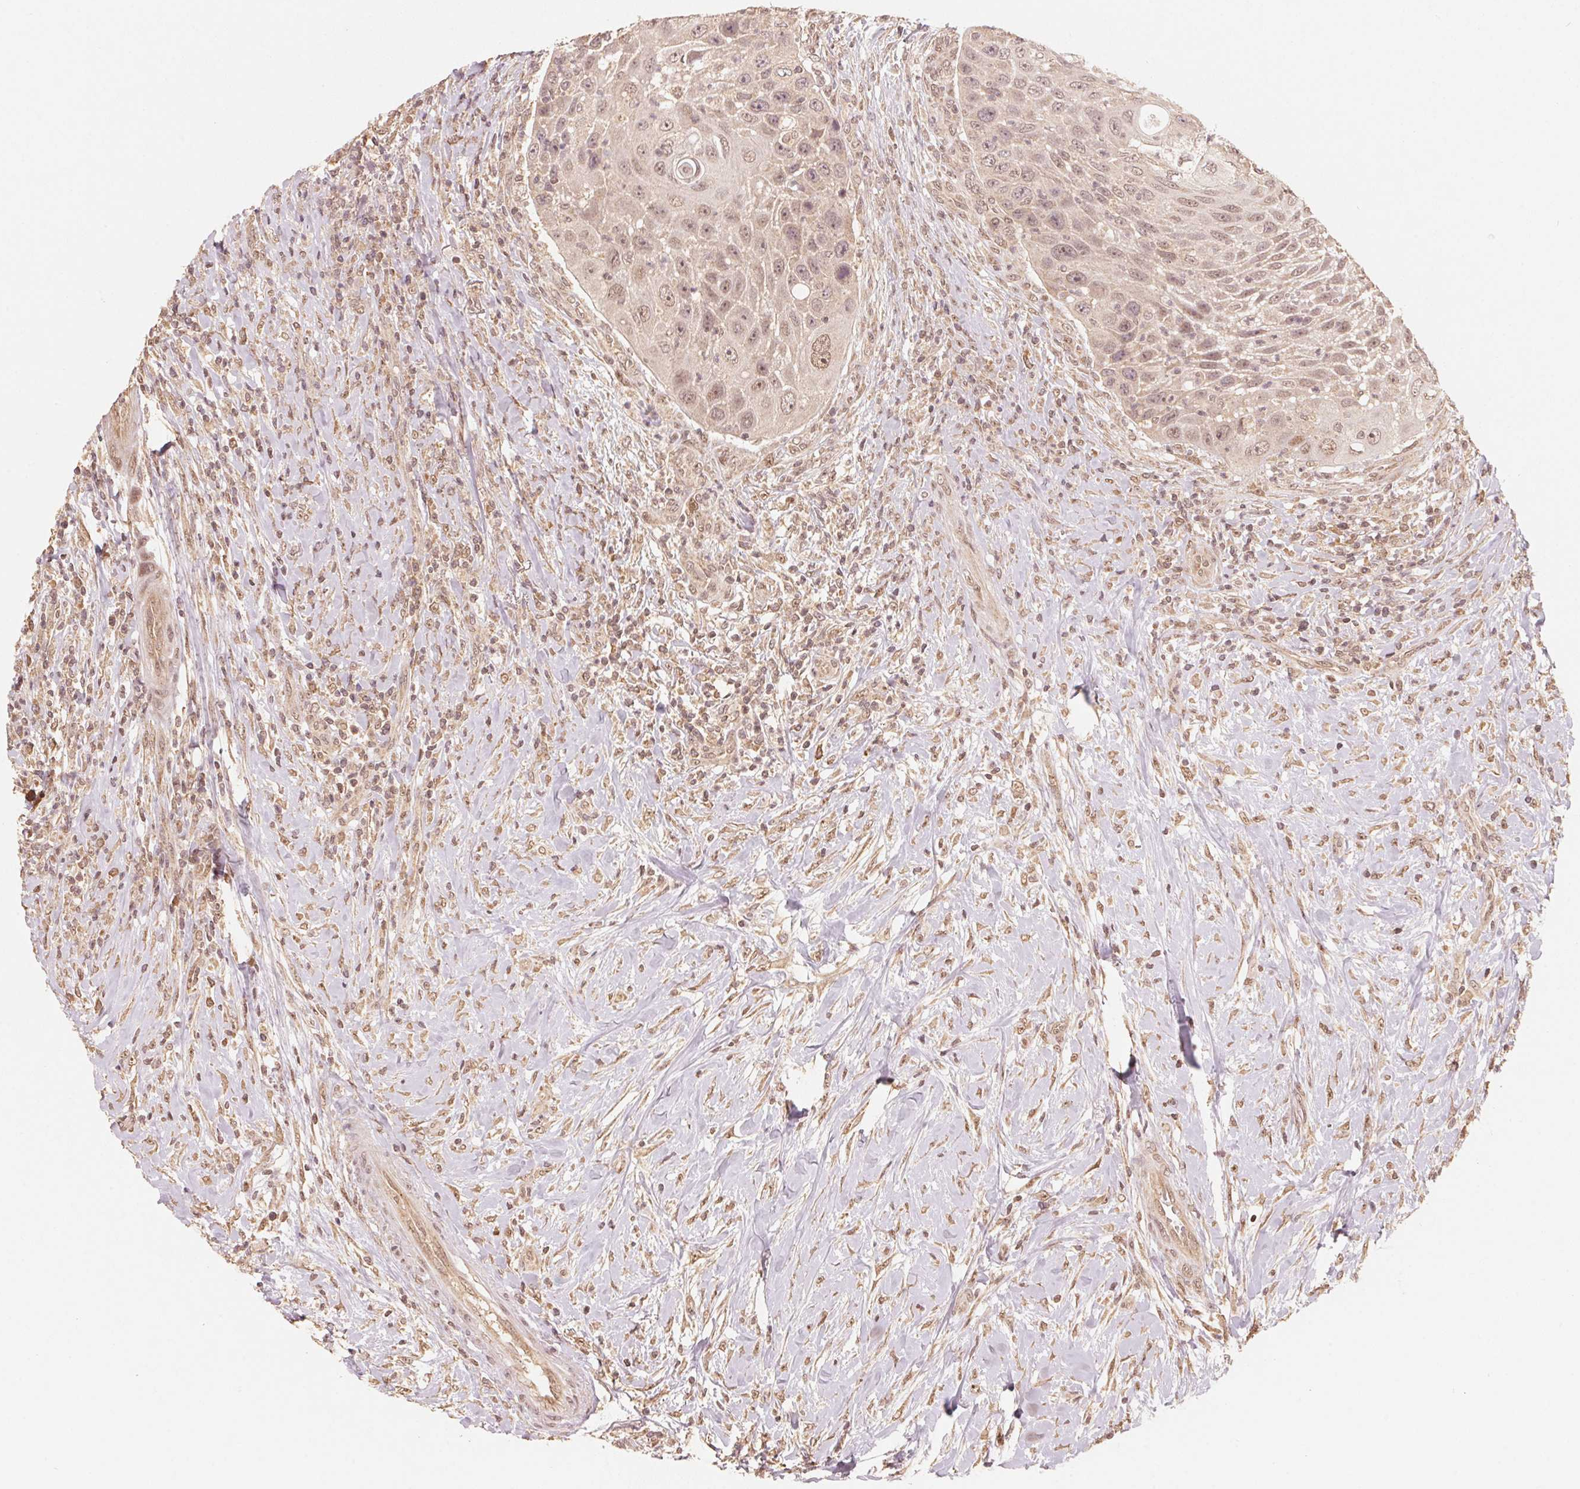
{"staining": {"intensity": "weak", "quantity": ">75%", "location": "cytoplasmic/membranous,nuclear"}, "tissue": "head and neck cancer", "cell_type": "Tumor cells", "image_type": "cancer", "snomed": [{"axis": "morphology", "description": "Squamous cell carcinoma, NOS"}, {"axis": "topography", "description": "Head-Neck"}], "caption": "The histopathology image displays a brown stain indicating the presence of a protein in the cytoplasmic/membranous and nuclear of tumor cells in head and neck cancer (squamous cell carcinoma).", "gene": "C2orf73", "patient": {"sex": "male", "age": 69}}